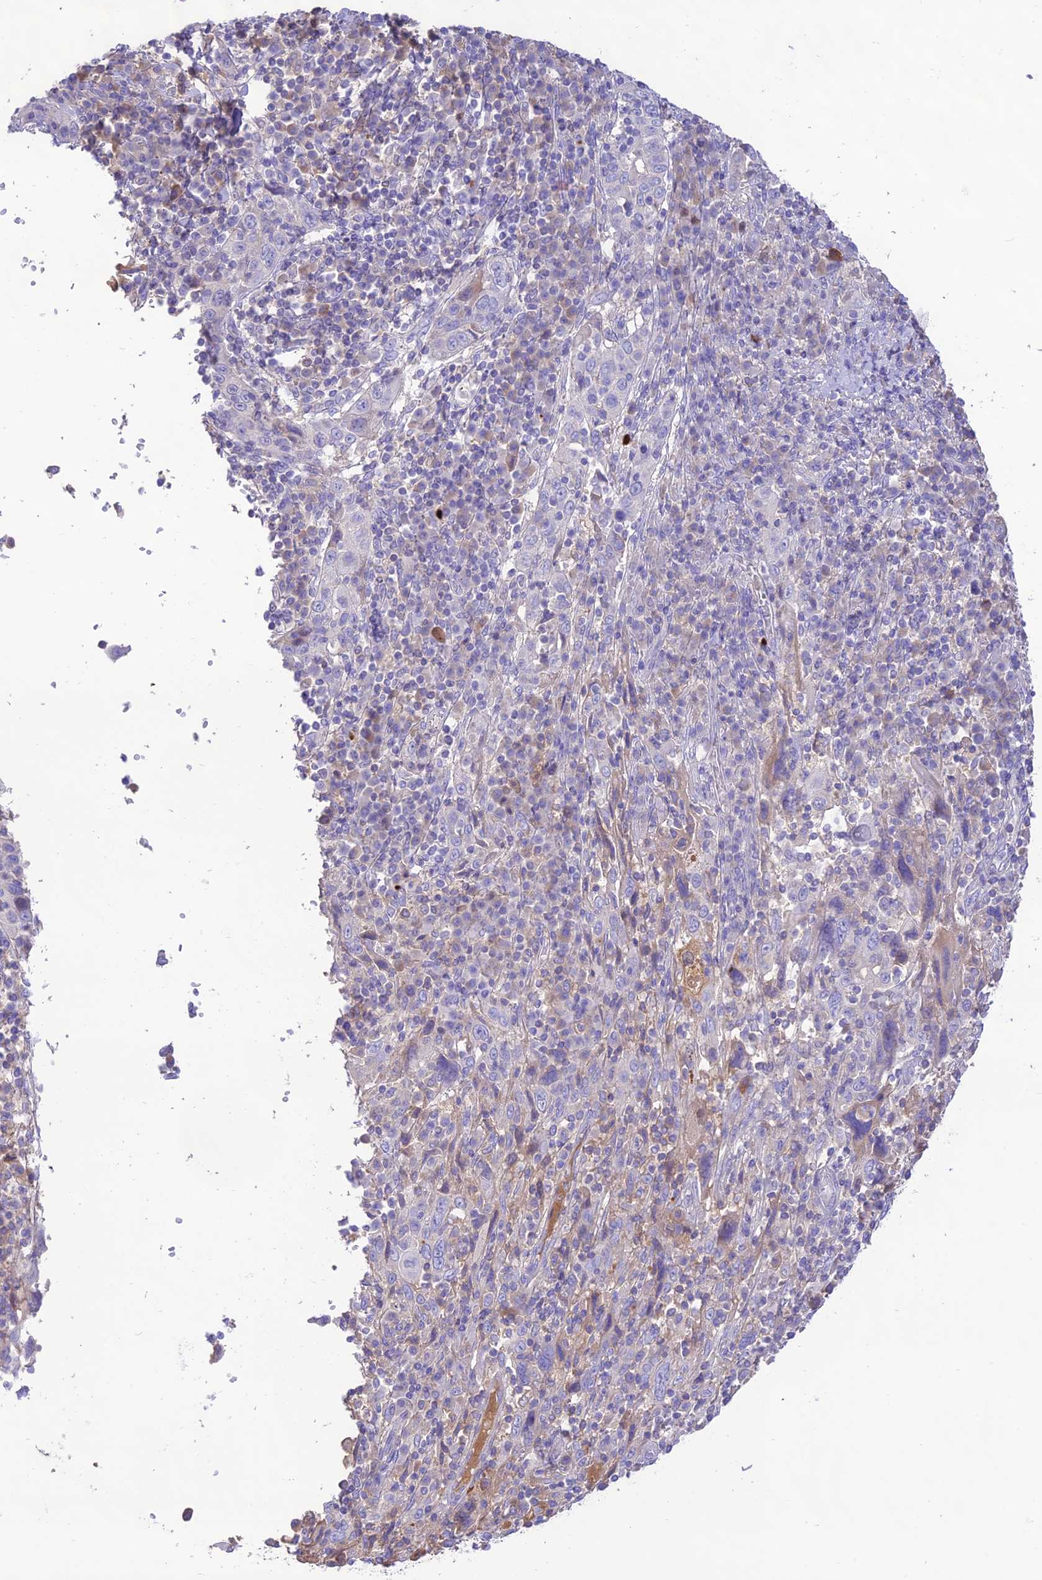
{"staining": {"intensity": "negative", "quantity": "none", "location": "none"}, "tissue": "cervical cancer", "cell_type": "Tumor cells", "image_type": "cancer", "snomed": [{"axis": "morphology", "description": "Squamous cell carcinoma, NOS"}, {"axis": "topography", "description": "Cervix"}], "caption": "Photomicrograph shows no protein expression in tumor cells of cervical cancer tissue.", "gene": "NLRP9", "patient": {"sex": "female", "age": 46}}